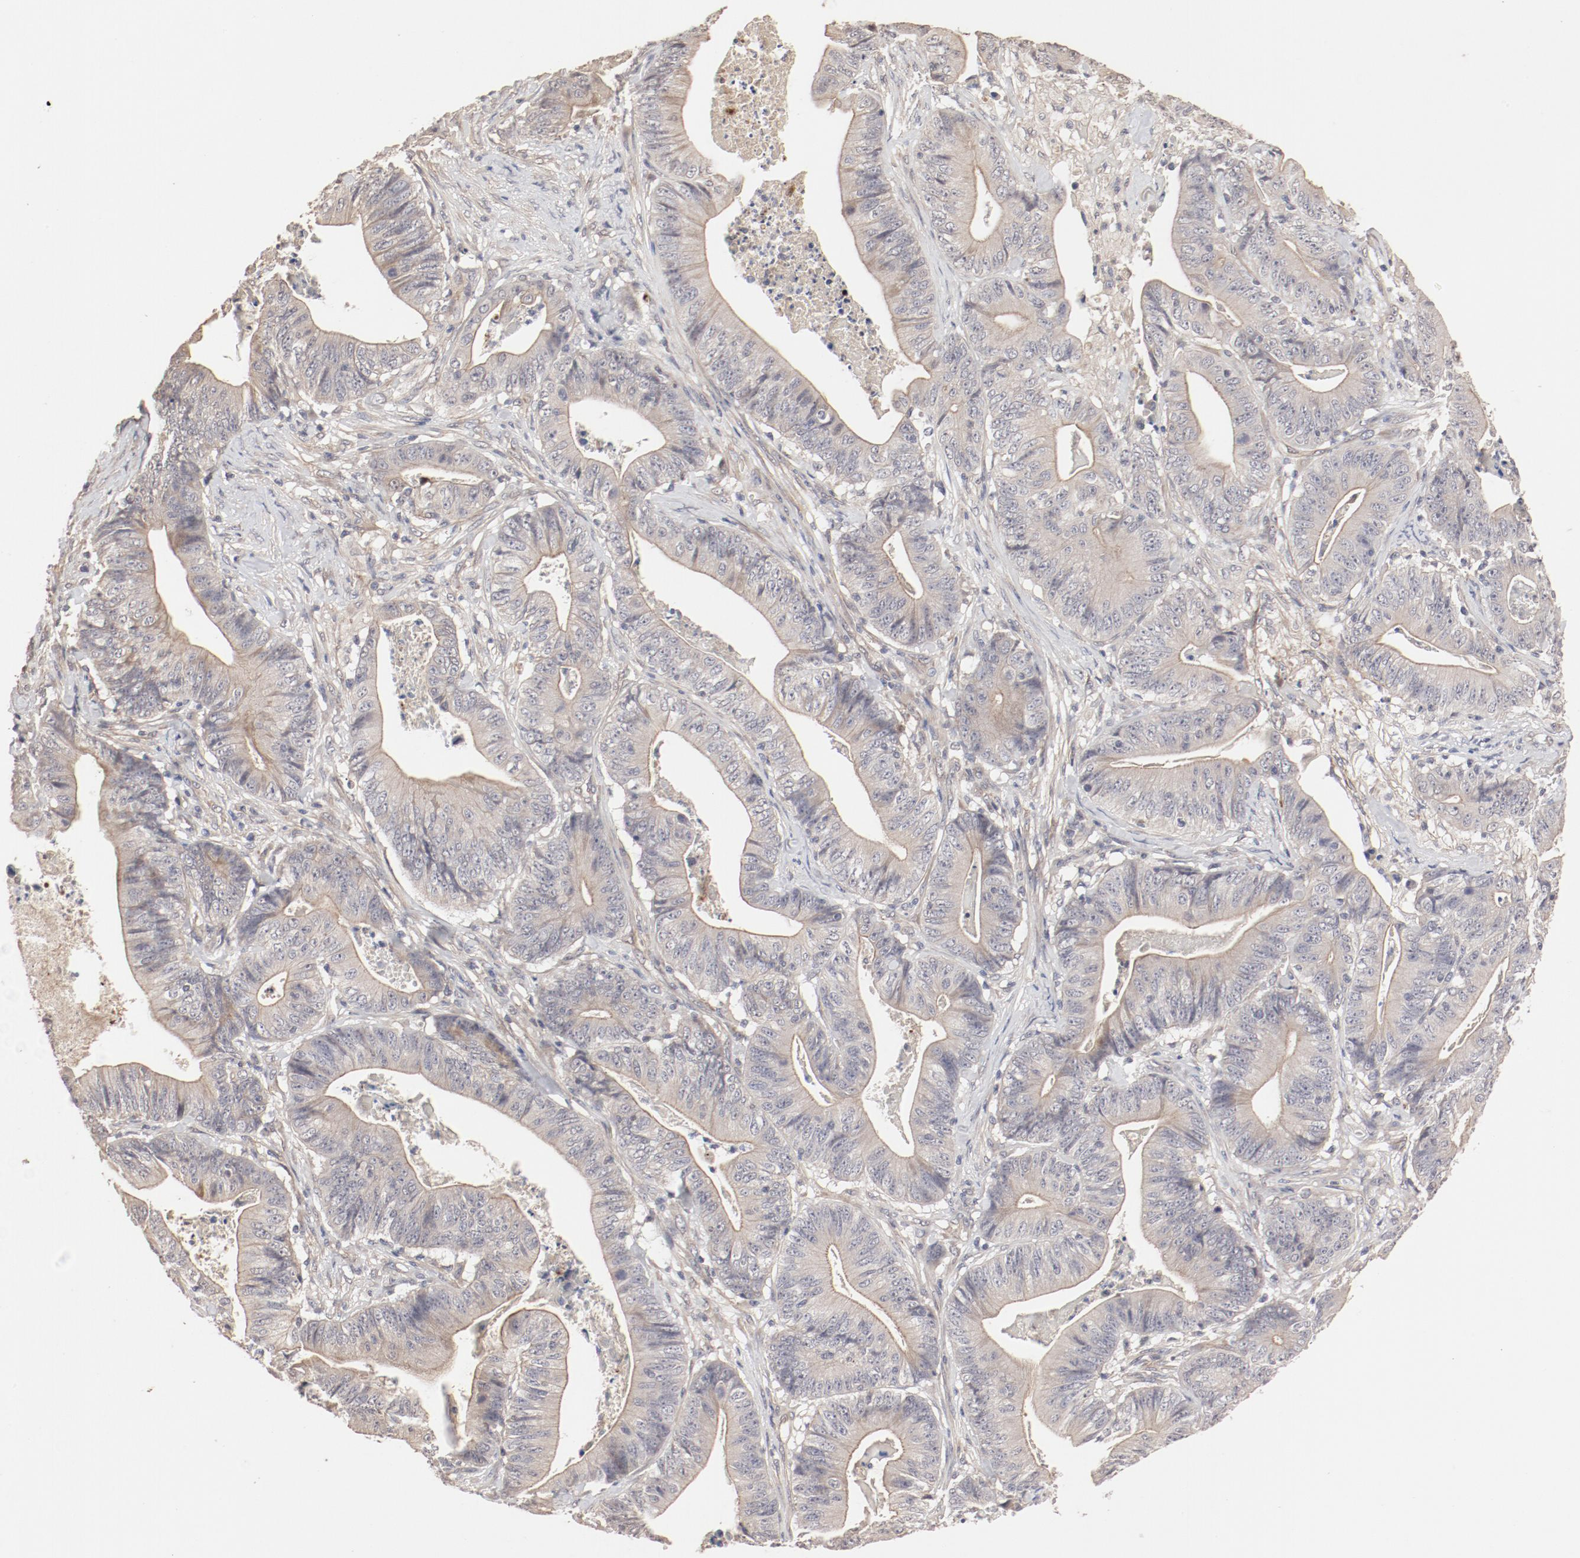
{"staining": {"intensity": "moderate", "quantity": ">75%", "location": "cytoplasmic/membranous"}, "tissue": "stomach cancer", "cell_type": "Tumor cells", "image_type": "cancer", "snomed": [{"axis": "morphology", "description": "Adenocarcinoma, NOS"}, {"axis": "topography", "description": "Stomach, lower"}], "caption": "Brown immunohistochemical staining in human stomach adenocarcinoma displays moderate cytoplasmic/membranous expression in about >75% of tumor cells.", "gene": "IL3RA", "patient": {"sex": "female", "age": 86}}